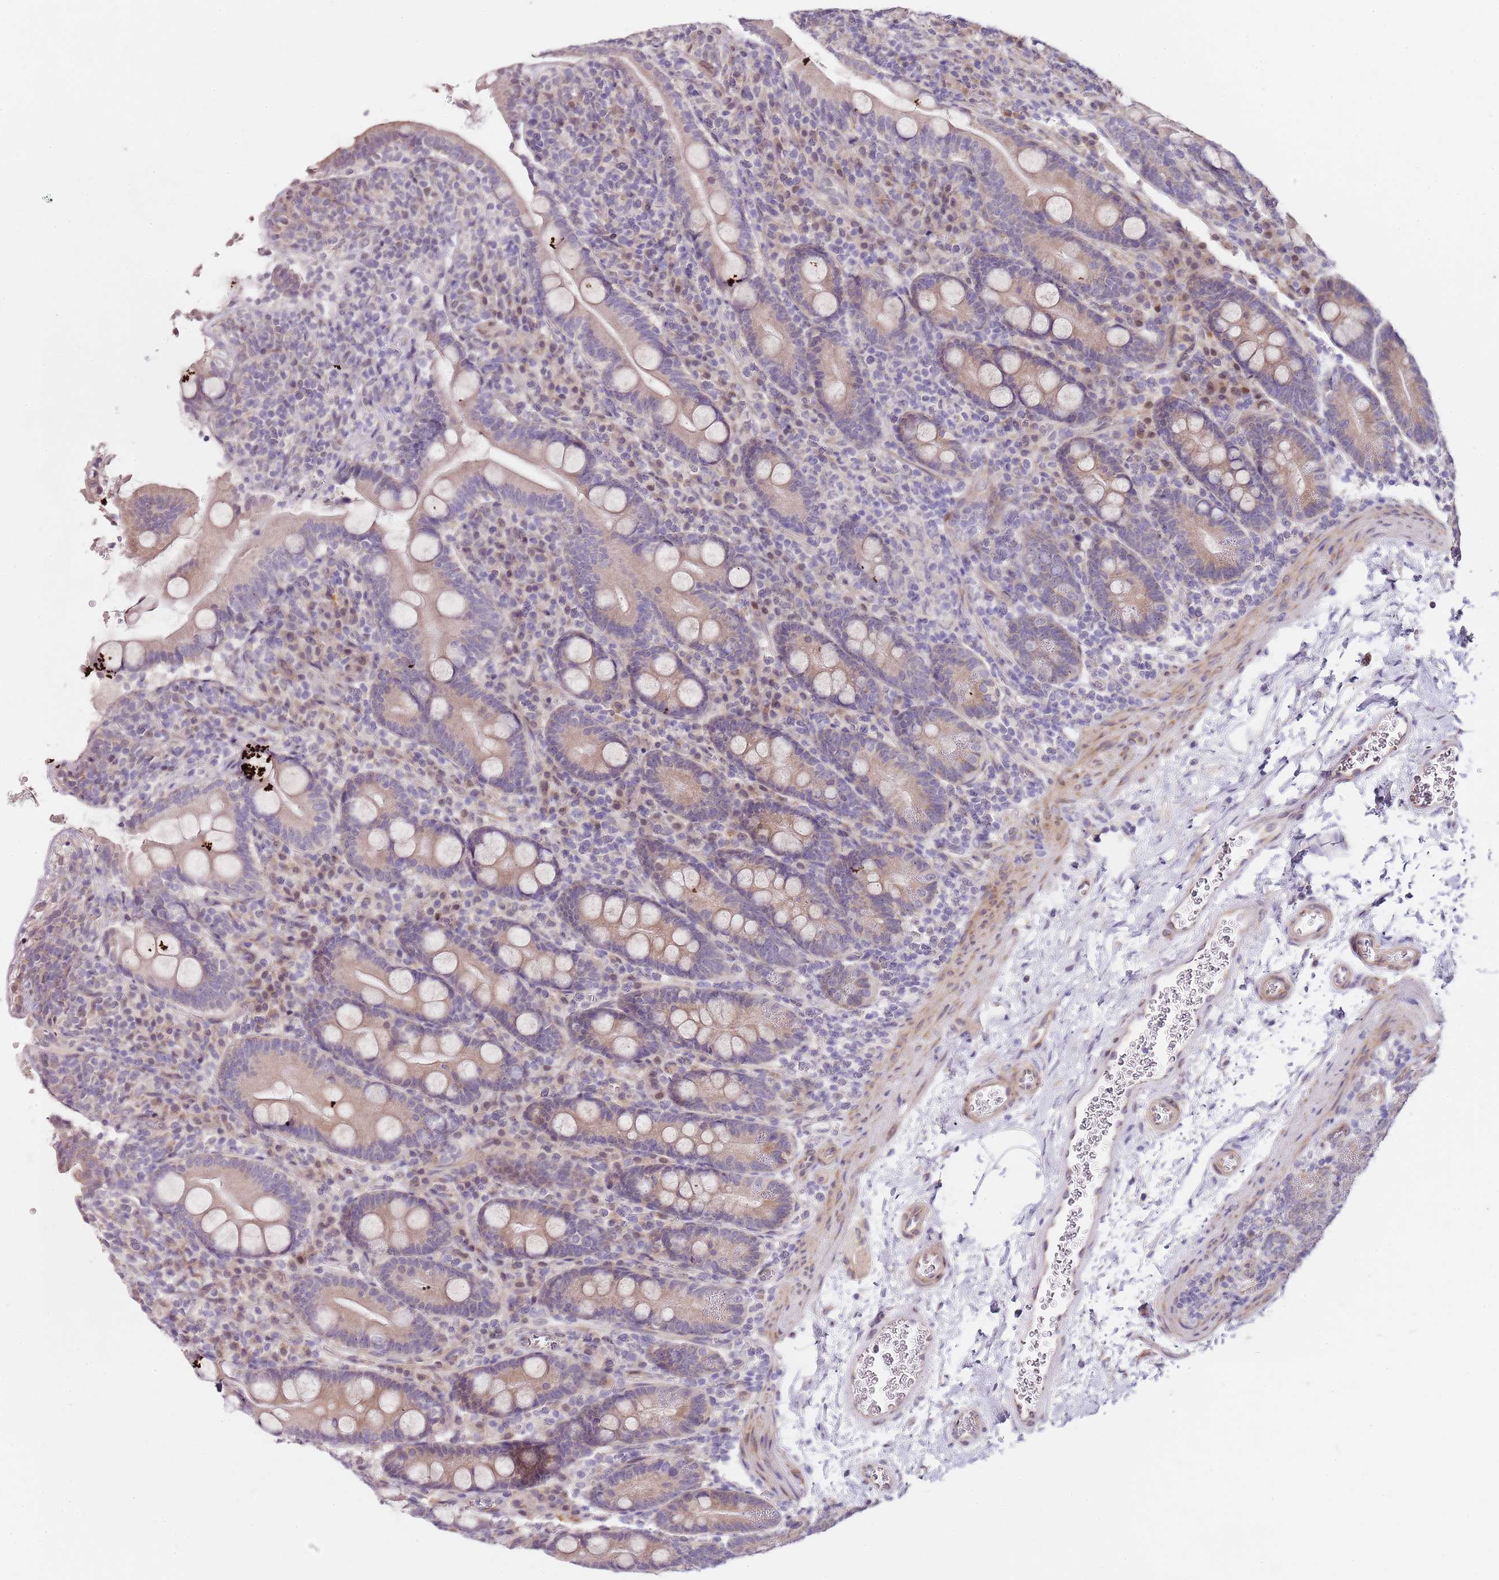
{"staining": {"intensity": "weak", "quantity": "25%-75%", "location": "cytoplasmic/membranous"}, "tissue": "duodenum", "cell_type": "Glandular cells", "image_type": "normal", "snomed": [{"axis": "morphology", "description": "Normal tissue, NOS"}, {"axis": "topography", "description": "Duodenum"}], "caption": "Brown immunohistochemical staining in benign duodenum exhibits weak cytoplasmic/membranous expression in approximately 25%-75% of glandular cells. (DAB (3,3'-diaminobenzidine) IHC with brightfield microscopy, high magnification).", "gene": "TBC1D9", "patient": {"sex": "male", "age": 35}}